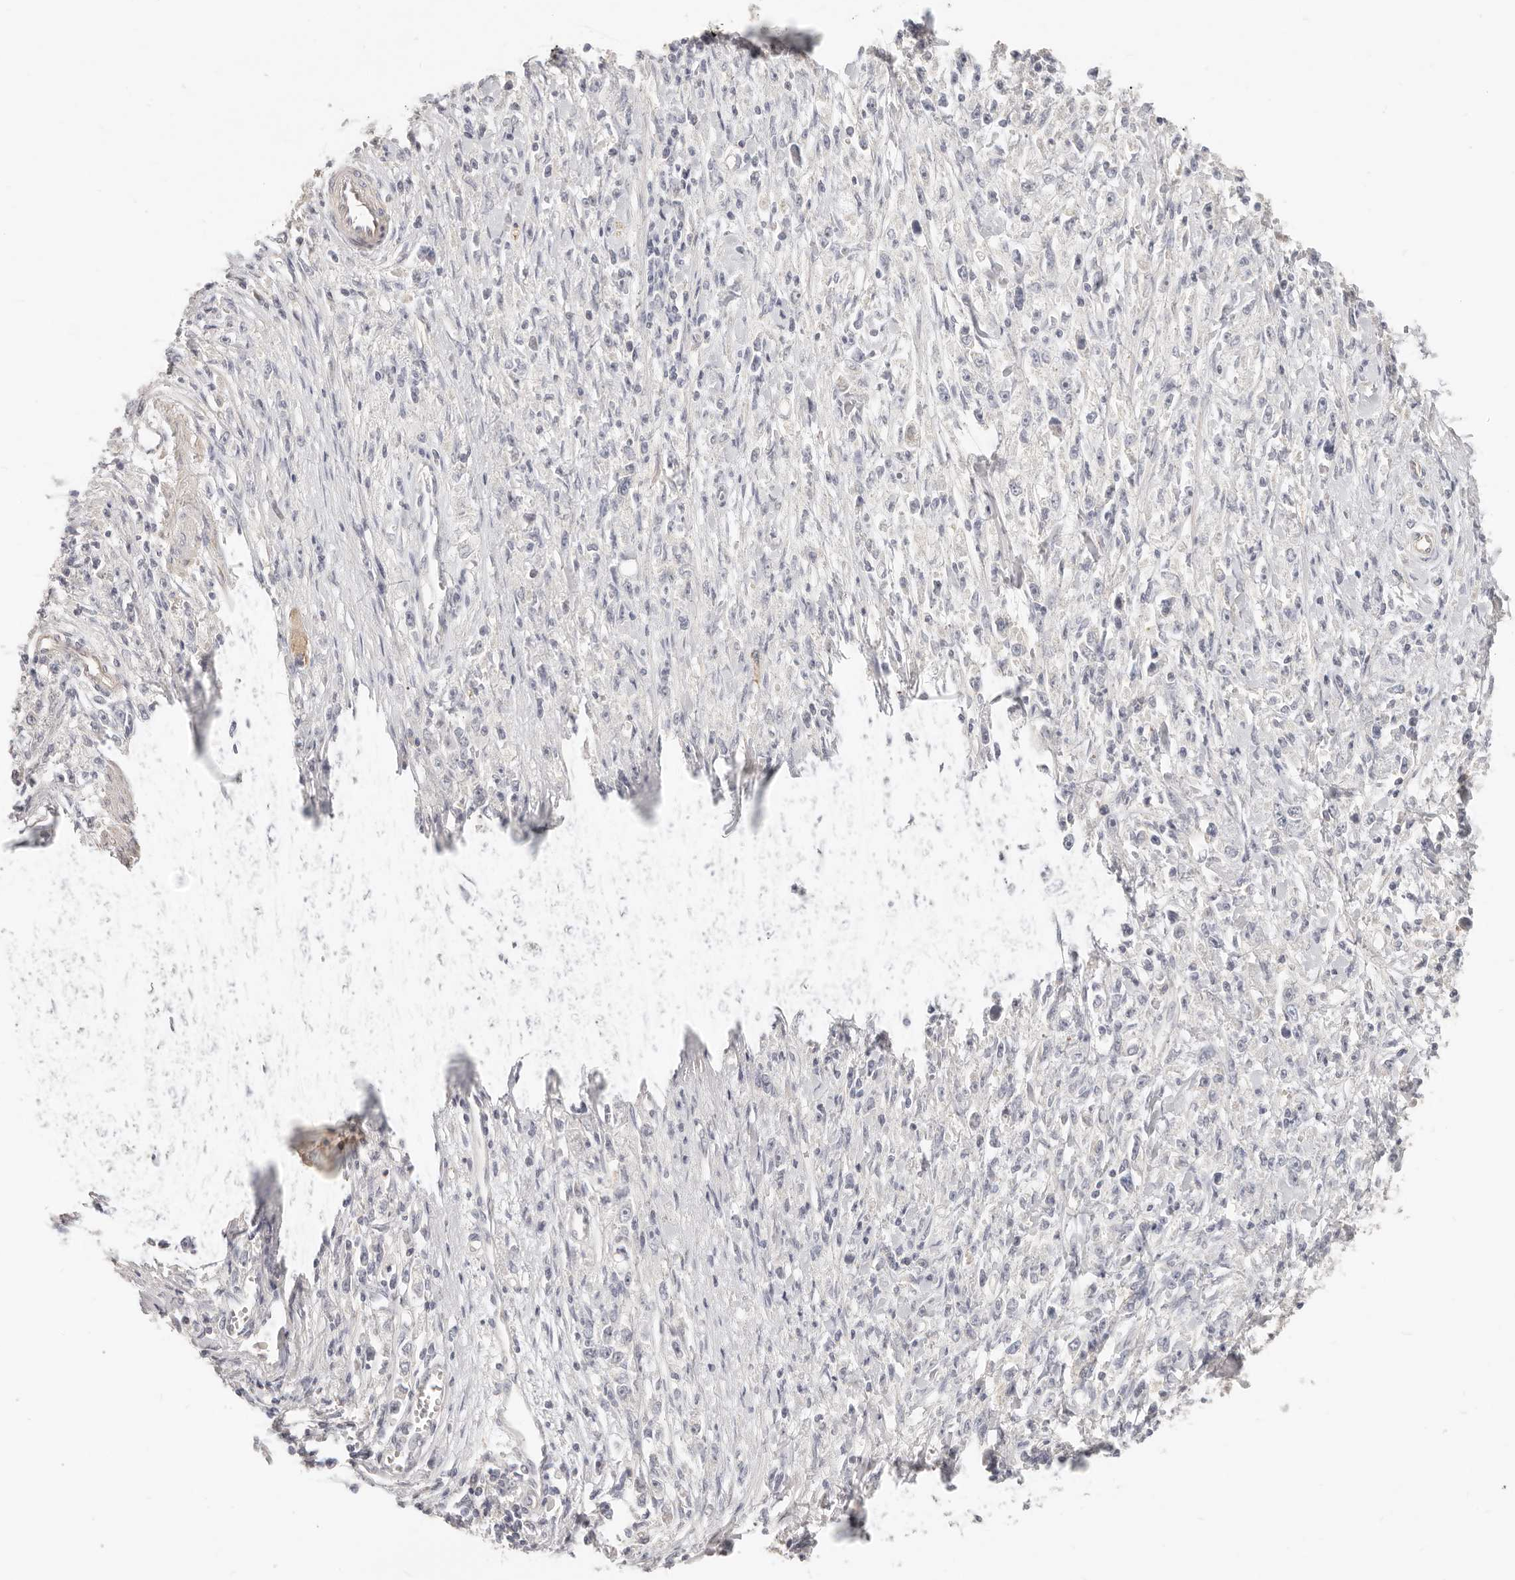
{"staining": {"intensity": "negative", "quantity": "none", "location": "none"}, "tissue": "stomach cancer", "cell_type": "Tumor cells", "image_type": "cancer", "snomed": [{"axis": "morphology", "description": "Adenocarcinoma, NOS"}, {"axis": "topography", "description": "Stomach"}], "caption": "Tumor cells show no significant protein expression in adenocarcinoma (stomach). (DAB IHC with hematoxylin counter stain).", "gene": "DTNBP1", "patient": {"sex": "female", "age": 59}}